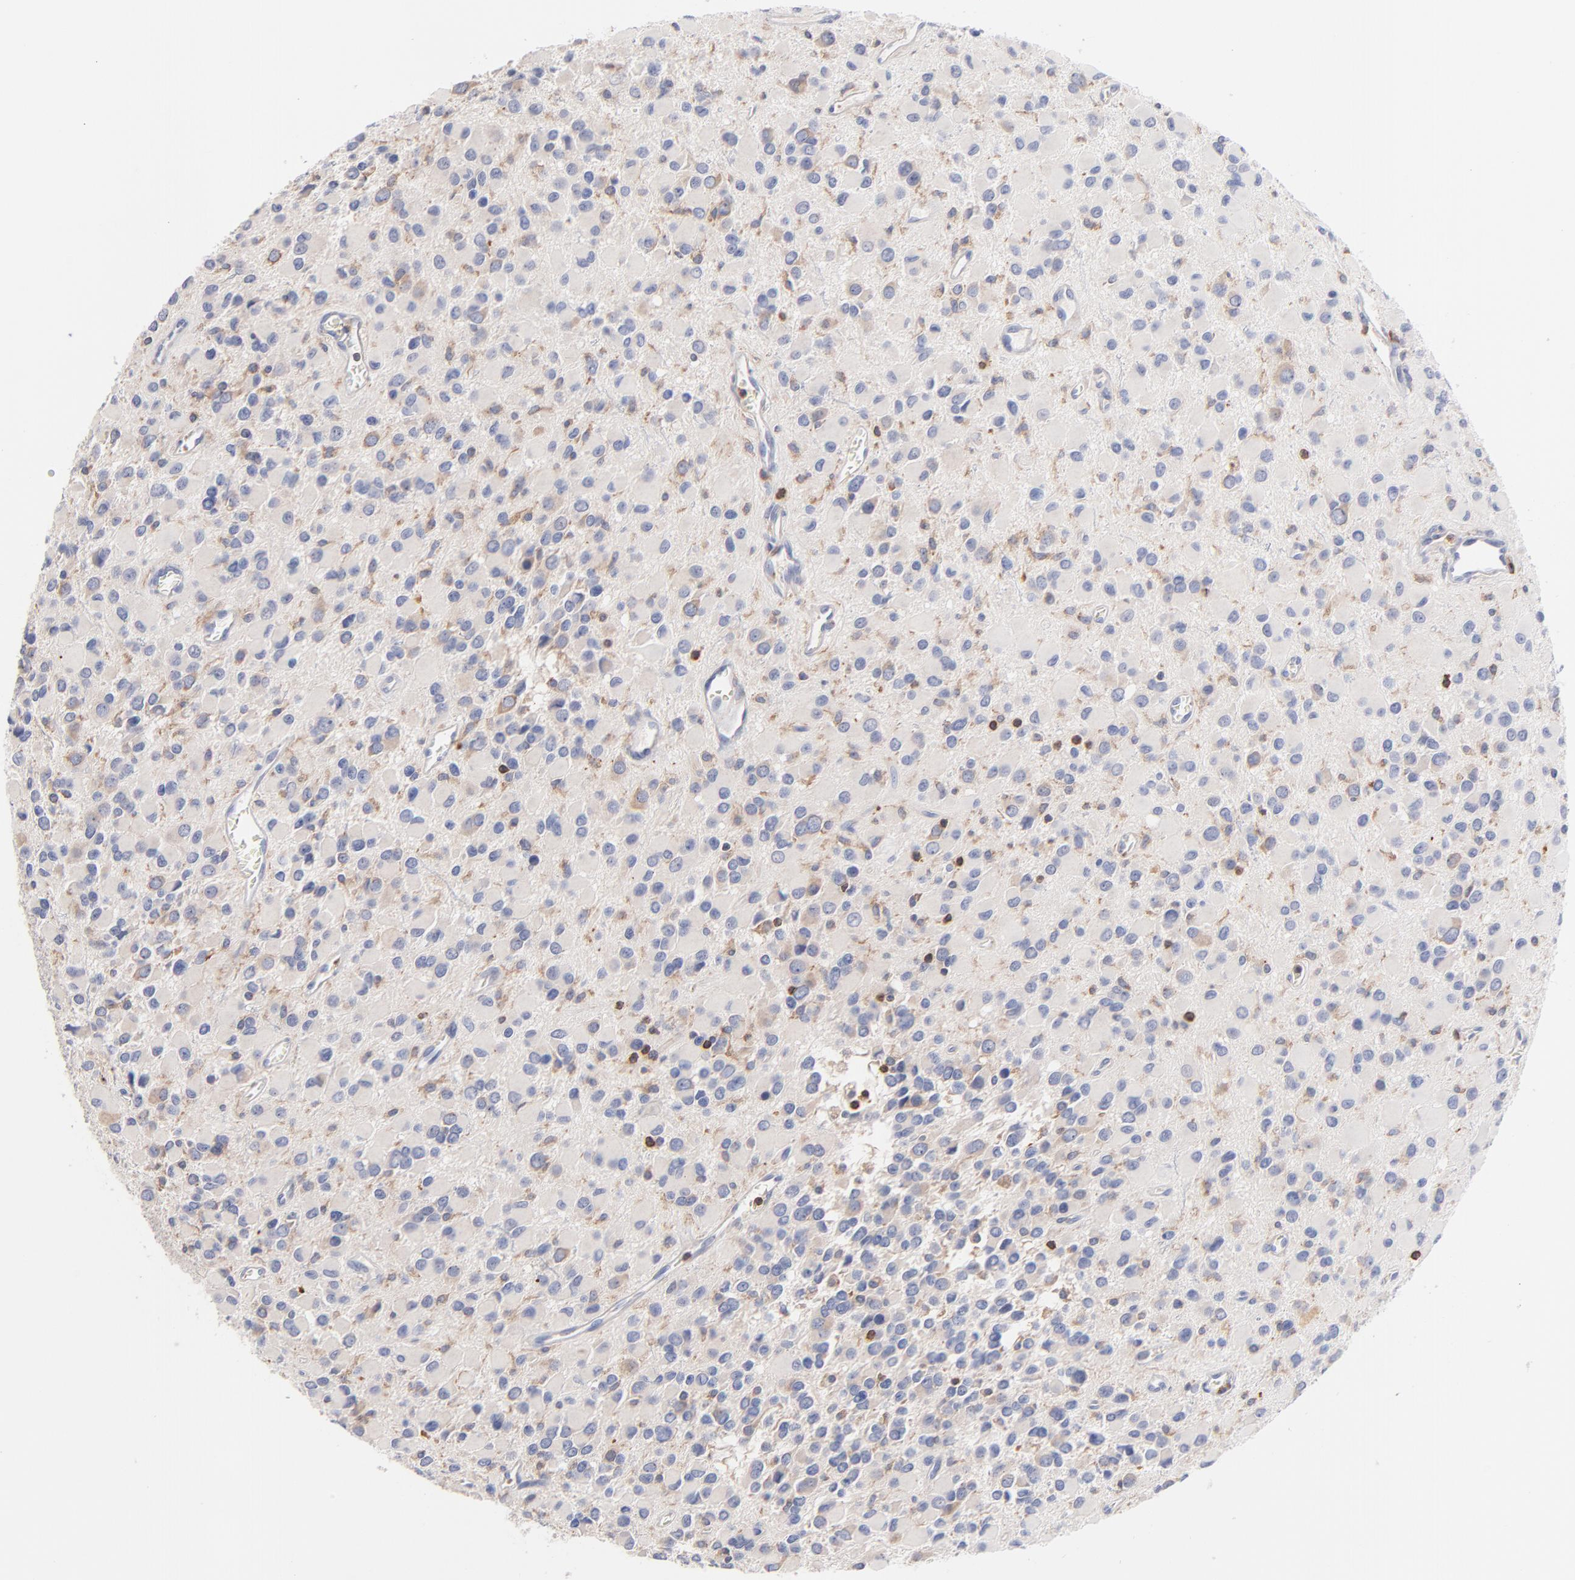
{"staining": {"intensity": "weak", "quantity": "<25%", "location": "cytoplasmic/membranous"}, "tissue": "glioma", "cell_type": "Tumor cells", "image_type": "cancer", "snomed": [{"axis": "morphology", "description": "Glioma, malignant, Low grade"}, {"axis": "topography", "description": "Brain"}], "caption": "Protein analysis of glioma displays no significant expression in tumor cells.", "gene": "KREMEN2", "patient": {"sex": "male", "age": 42}}